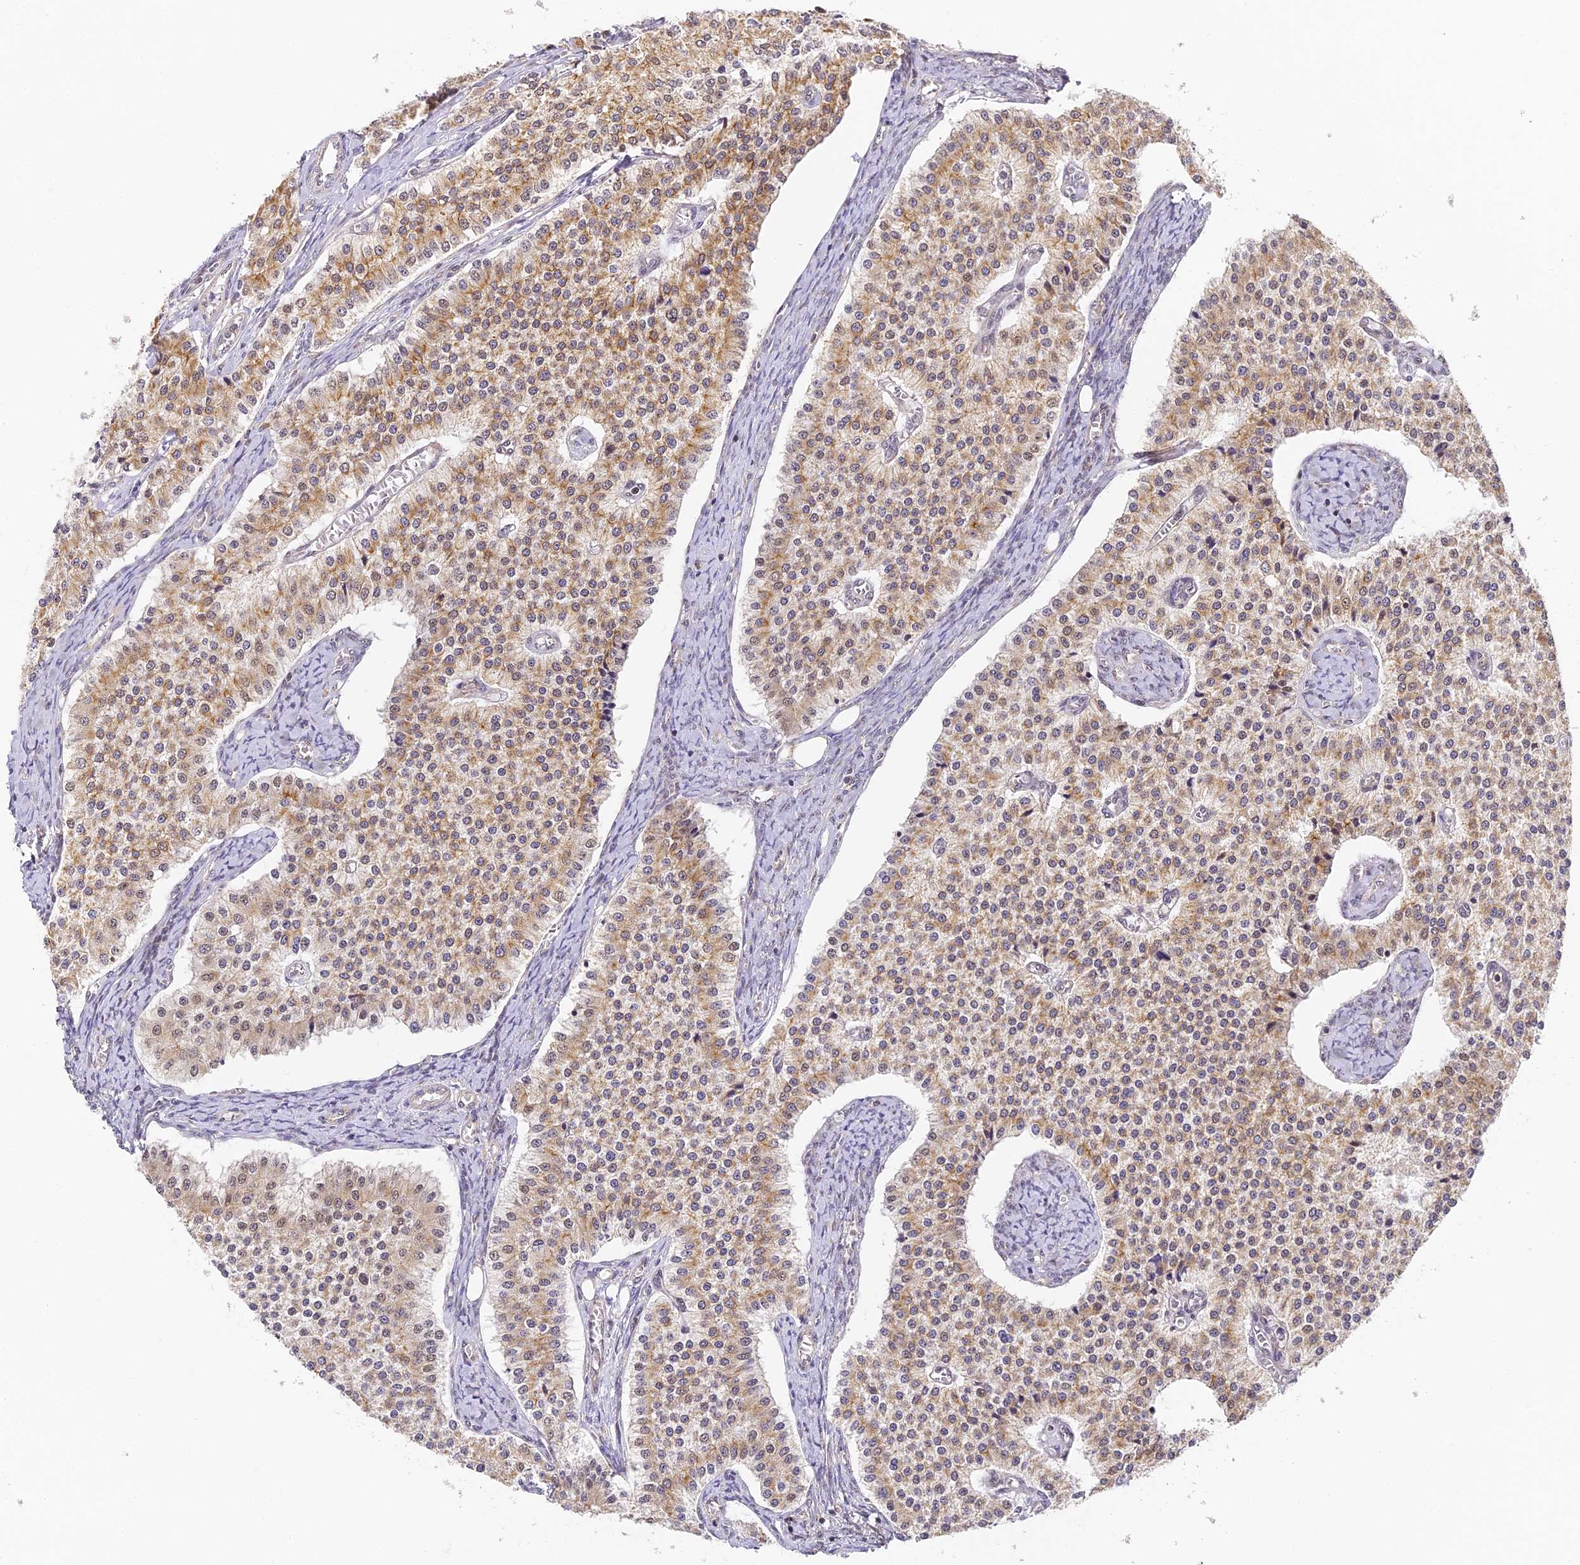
{"staining": {"intensity": "moderate", "quantity": ">75%", "location": "cytoplasmic/membranous"}, "tissue": "carcinoid", "cell_type": "Tumor cells", "image_type": "cancer", "snomed": [{"axis": "morphology", "description": "Carcinoid, malignant, NOS"}, {"axis": "topography", "description": "Colon"}], "caption": "Carcinoid tissue shows moderate cytoplasmic/membranous staining in about >75% of tumor cells", "gene": "DNAAF10", "patient": {"sex": "female", "age": 52}}